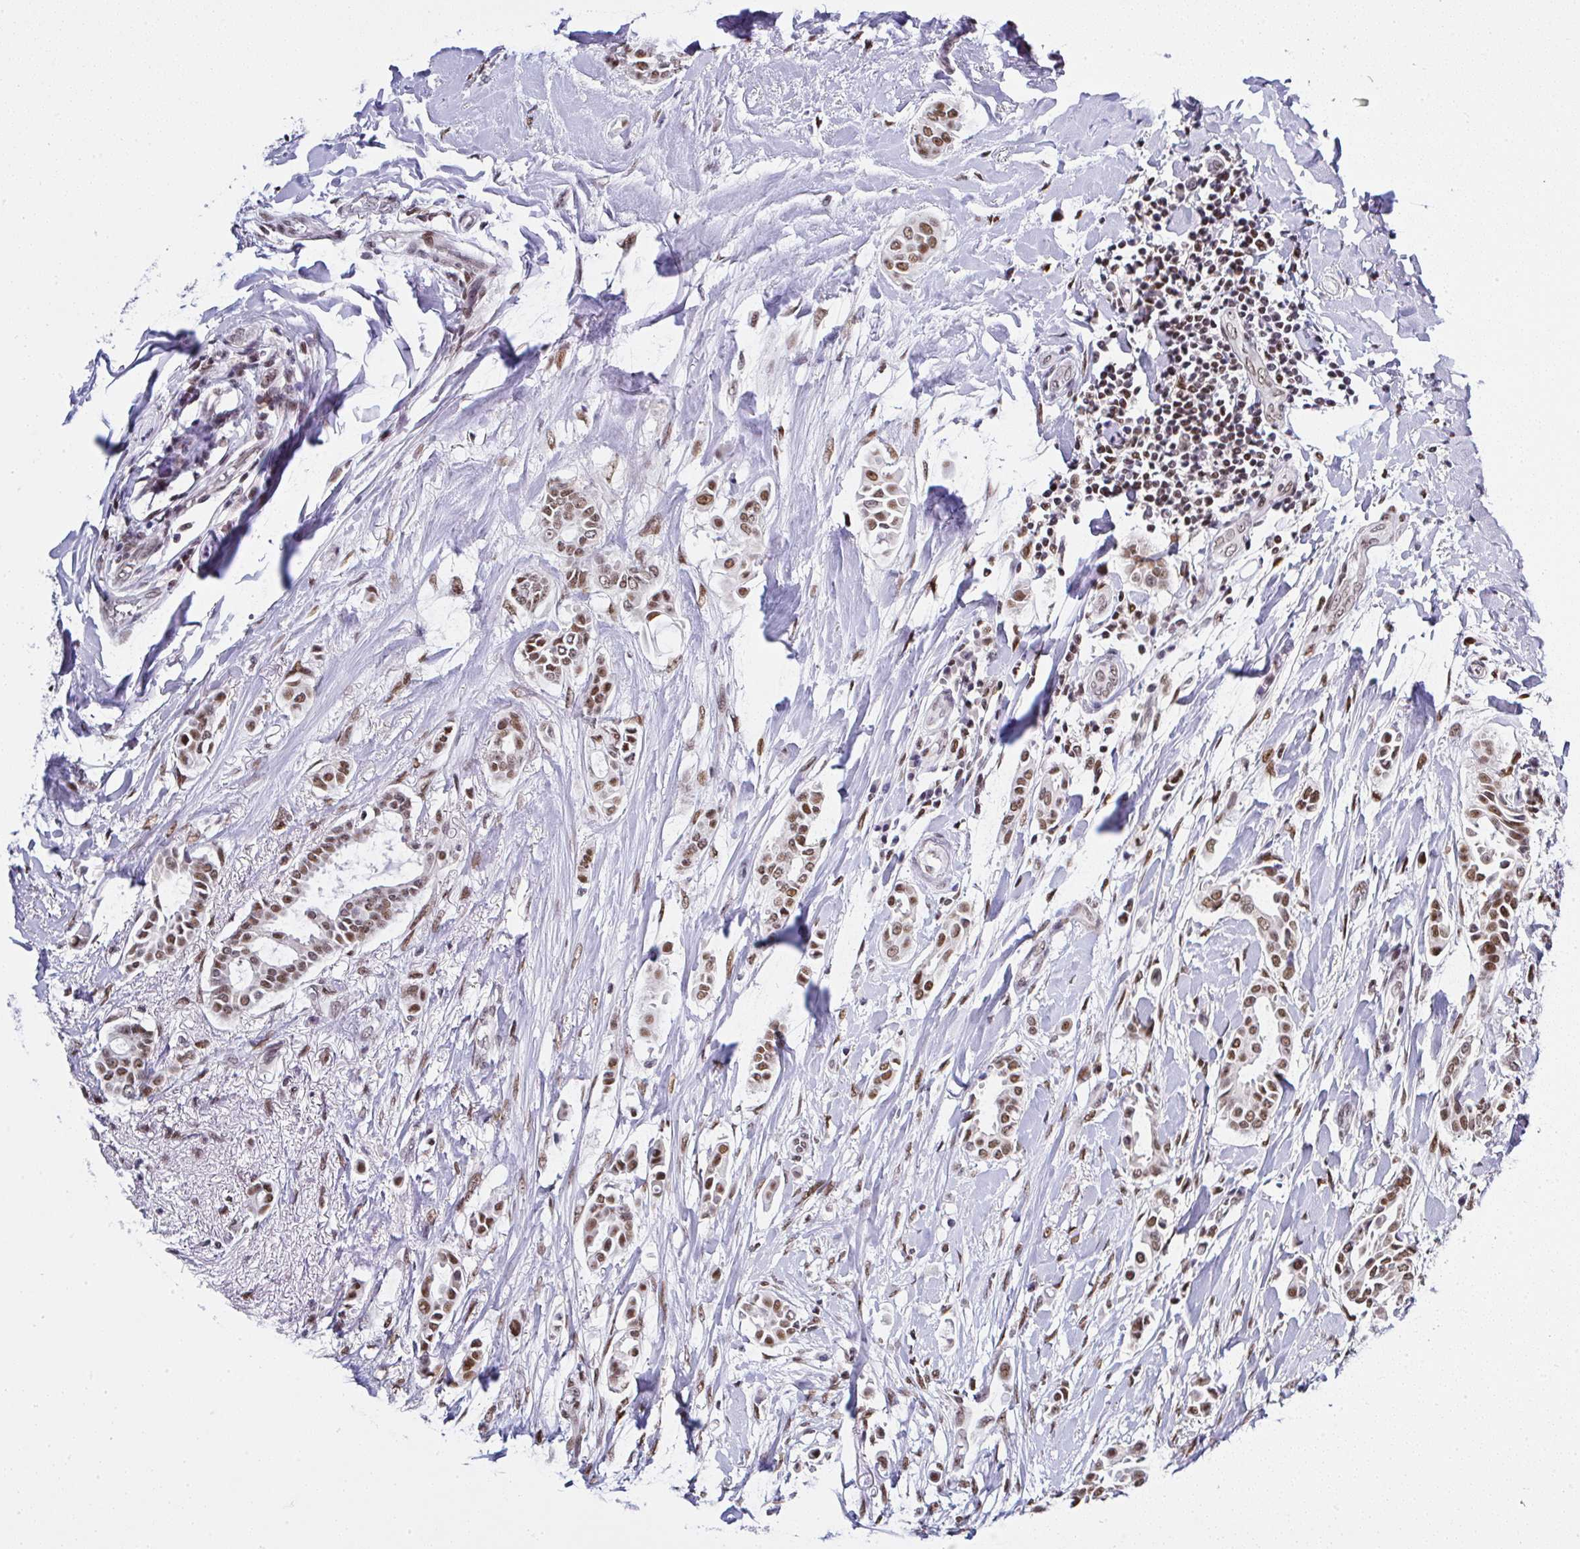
{"staining": {"intensity": "moderate", "quantity": ">75%", "location": "nuclear"}, "tissue": "breast cancer", "cell_type": "Tumor cells", "image_type": "cancer", "snomed": [{"axis": "morphology", "description": "Duct carcinoma"}, {"axis": "topography", "description": "Breast"}], "caption": "Protein staining displays moderate nuclear staining in approximately >75% of tumor cells in intraductal carcinoma (breast). The staining was performed using DAB (3,3'-diaminobenzidine), with brown indicating positive protein expression. Nuclei are stained blue with hematoxylin.", "gene": "DR1", "patient": {"sex": "female", "age": 64}}